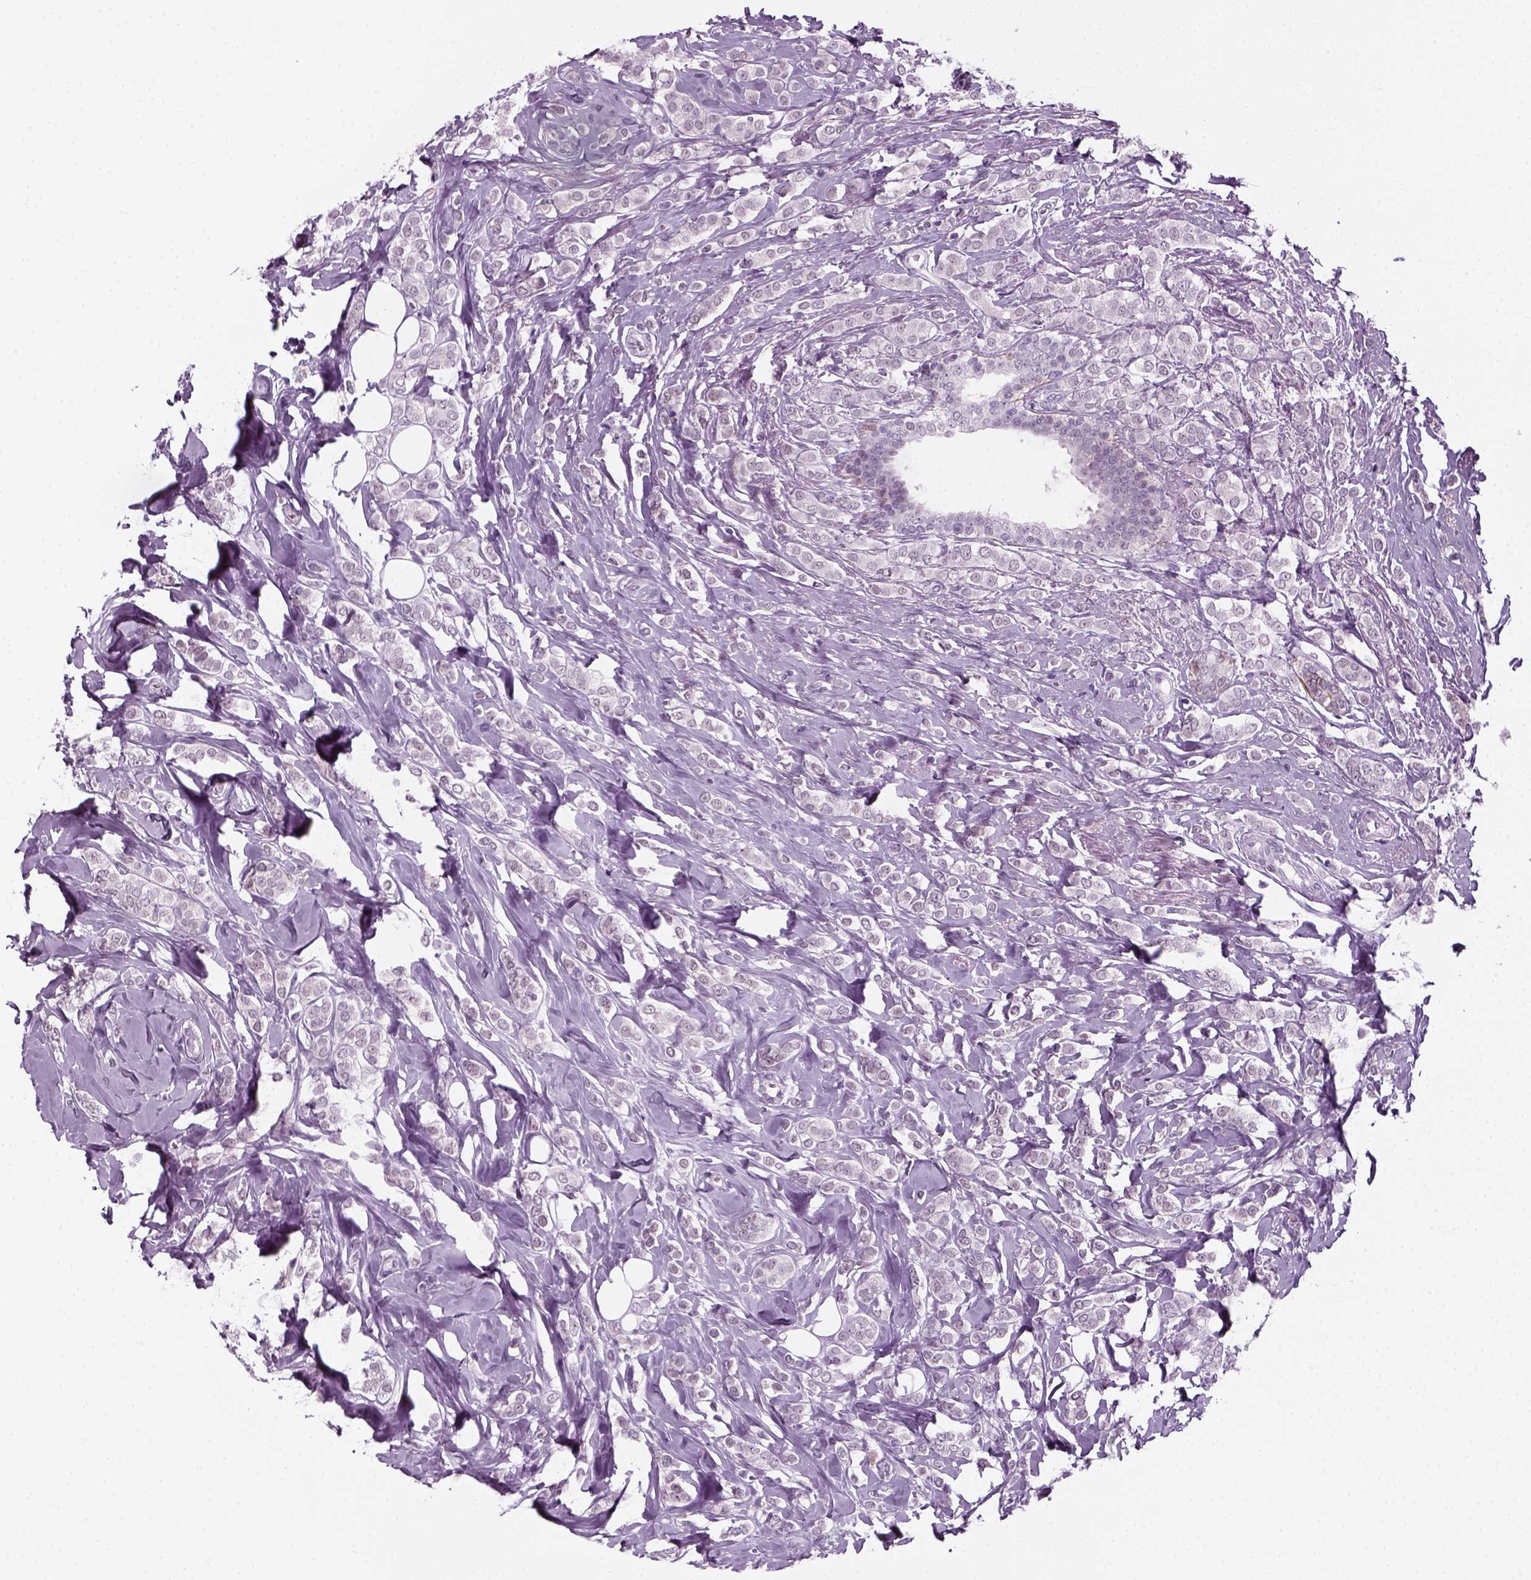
{"staining": {"intensity": "negative", "quantity": "none", "location": "none"}, "tissue": "breast cancer", "cell_type": "Tumor cells", "image_type": "cancer", "snomed": [{"axis": "morphology", "description": "Lobular carcinoma"}, {"axis": "topography", "description": "Breast"}], "caption": "DAB immunohistochemical staining of lobular carcinoma (breast) exhibits no significant staining in tumor cells.", "gene": "KRT75", "patient": {"sex": "female", "age": 49}}